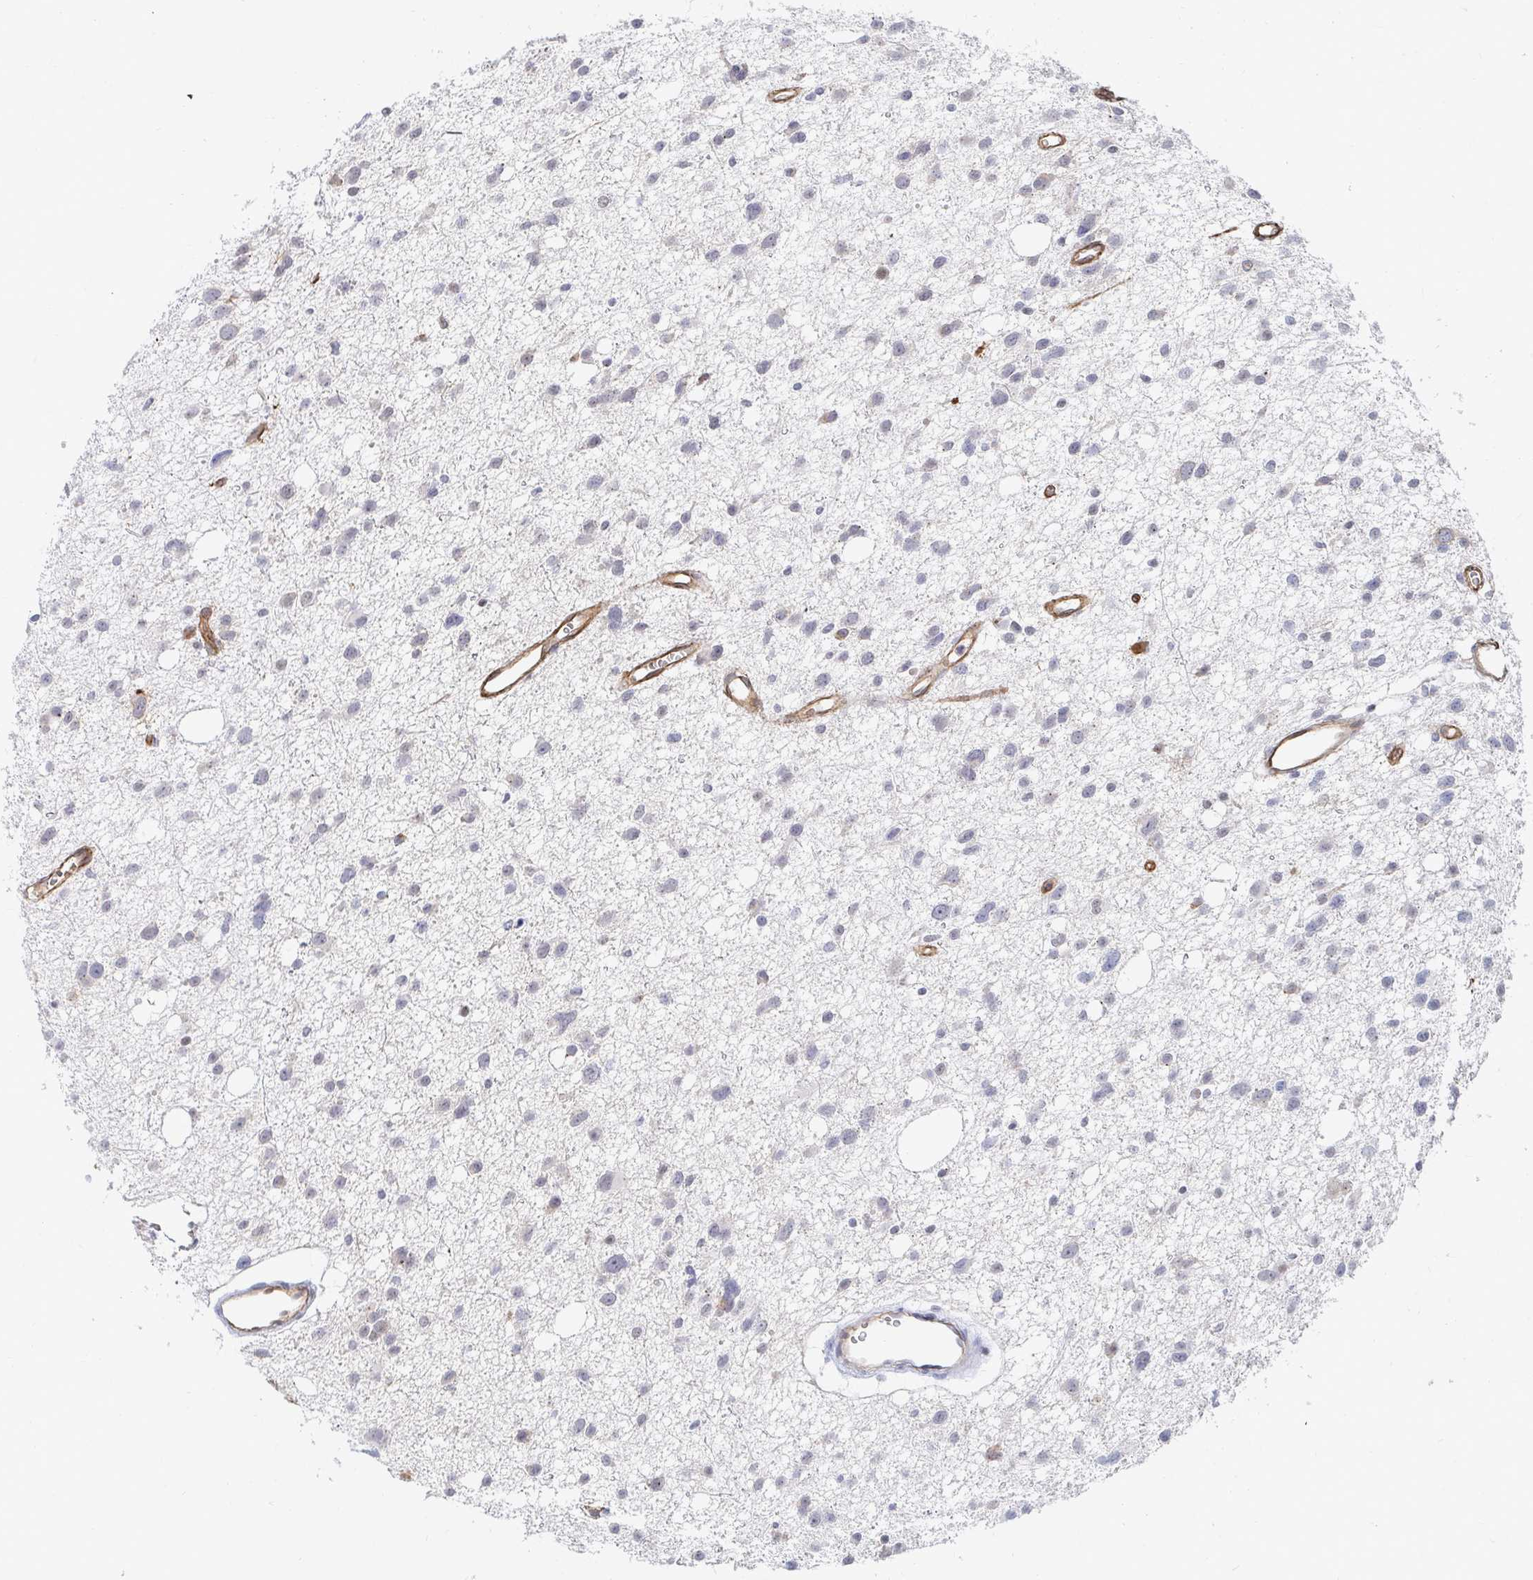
{"staining": {"intensity": "negative", "quantity": "none", "location": "none"}, "tissue": "glioma", "cell_type": "Tumor cells", "image_type": "cancer", "snomed": [{"axis": "morphology", "description": "Glioma, malignant, High grade"}, {"axis": "topography", "description": "Brain"}], "caption": "Malignant glioma (high-grade) was stained to show a protein in brown. There is no significant staining in tumor cells. The staining is performed using DAB (3,3'-diaminobenzidine) brown chromogen with nuclei counter-stained in using hematoxylin.", "gene": "COL28A1", "patient": {"sex": "male", "age": 23}}